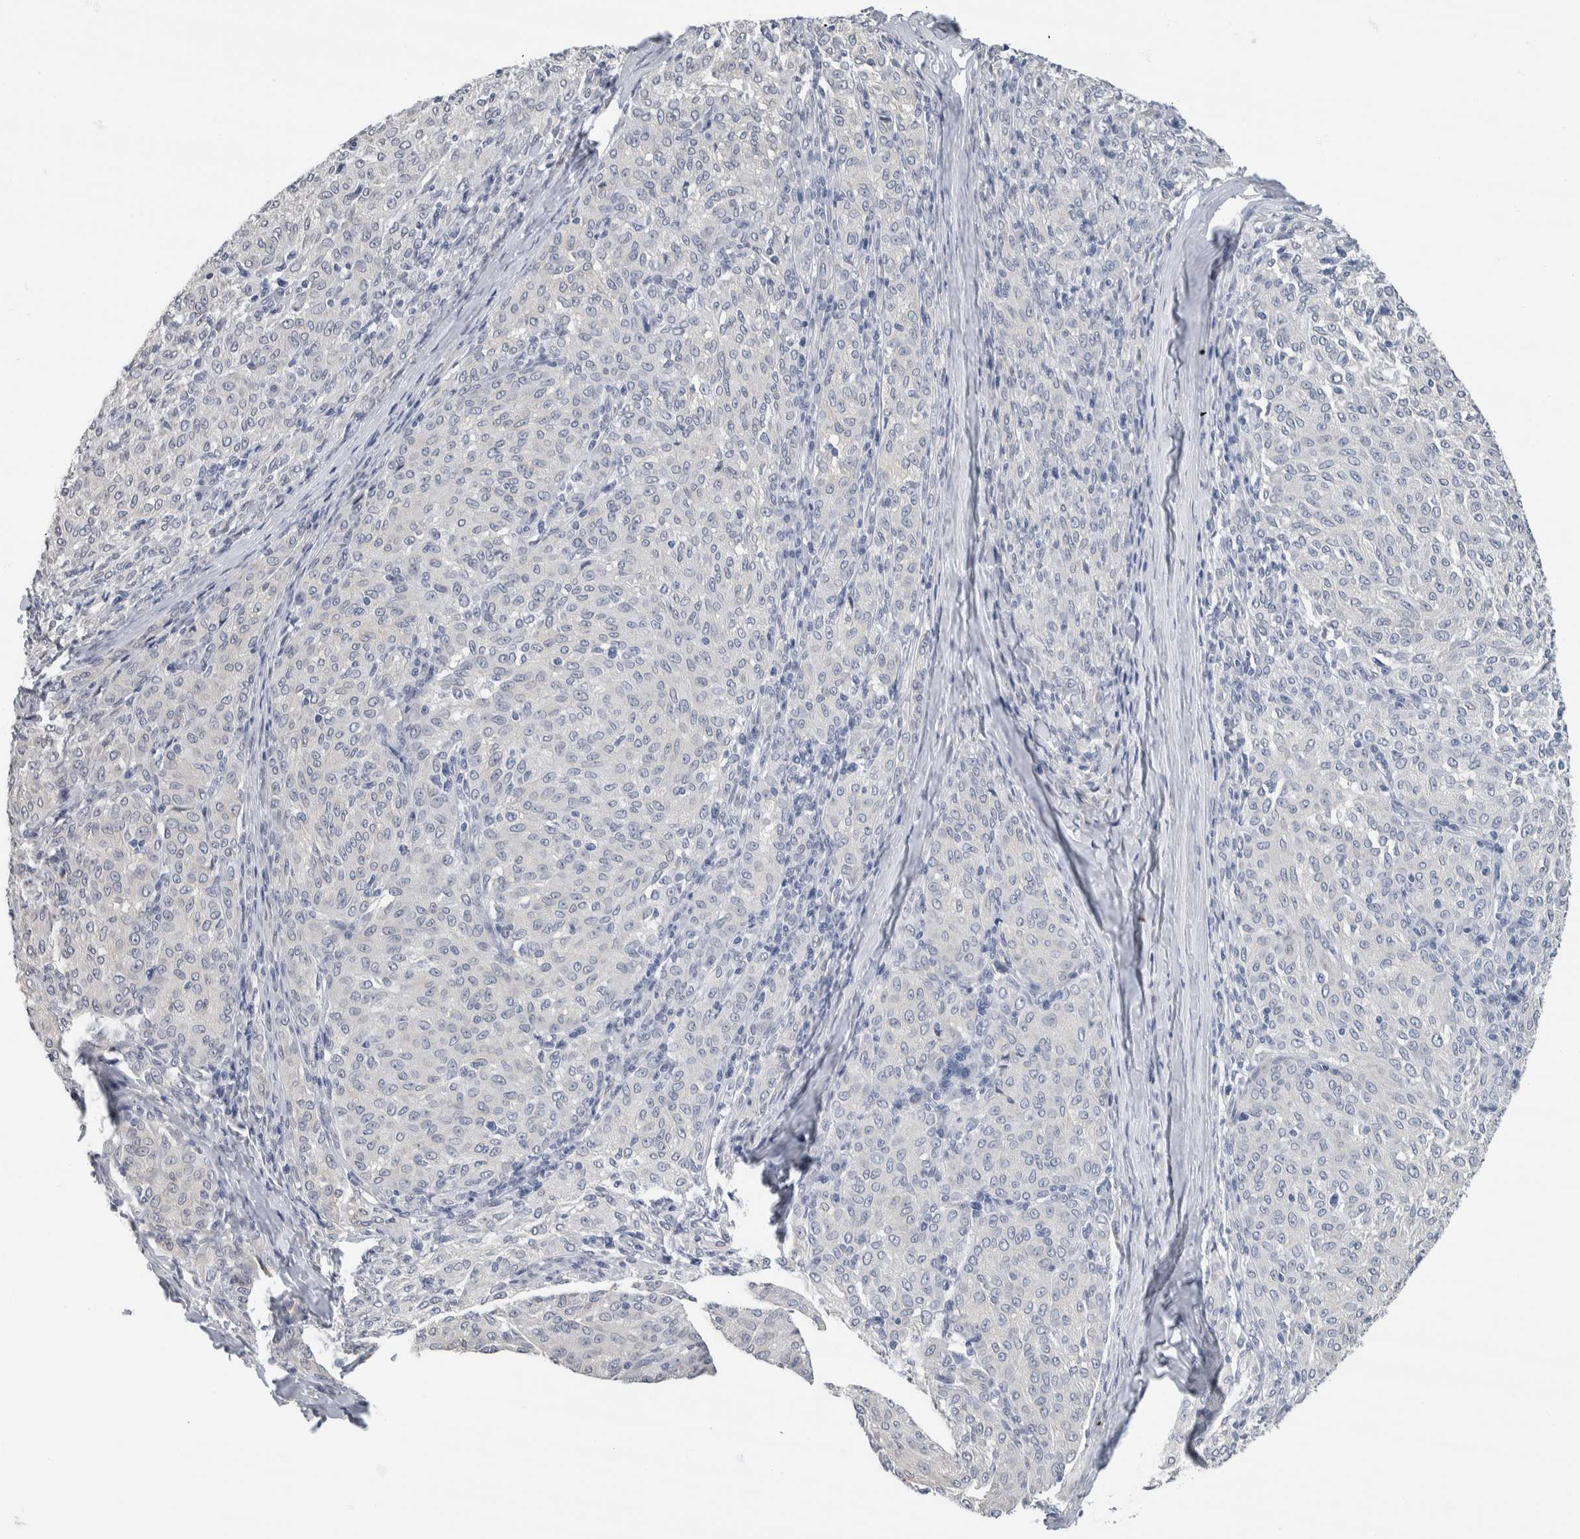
{"staining": {"intensity": "negative", "quantity": "none", "location": "none"}, "tissue": "melanoma", "cell_type": "Tumor cells", "image_type": "cancer", "snomed": [{"axis": "morphology", "description": "Malignant melanoma, NOS"}, {"axis": "topography", "description": "Skin"}], "caption": "The image exhibits no significant expression in tumor cells of melanoma.", "gene": "NEFM", "patient": {"sex": "female", "age": 72}}